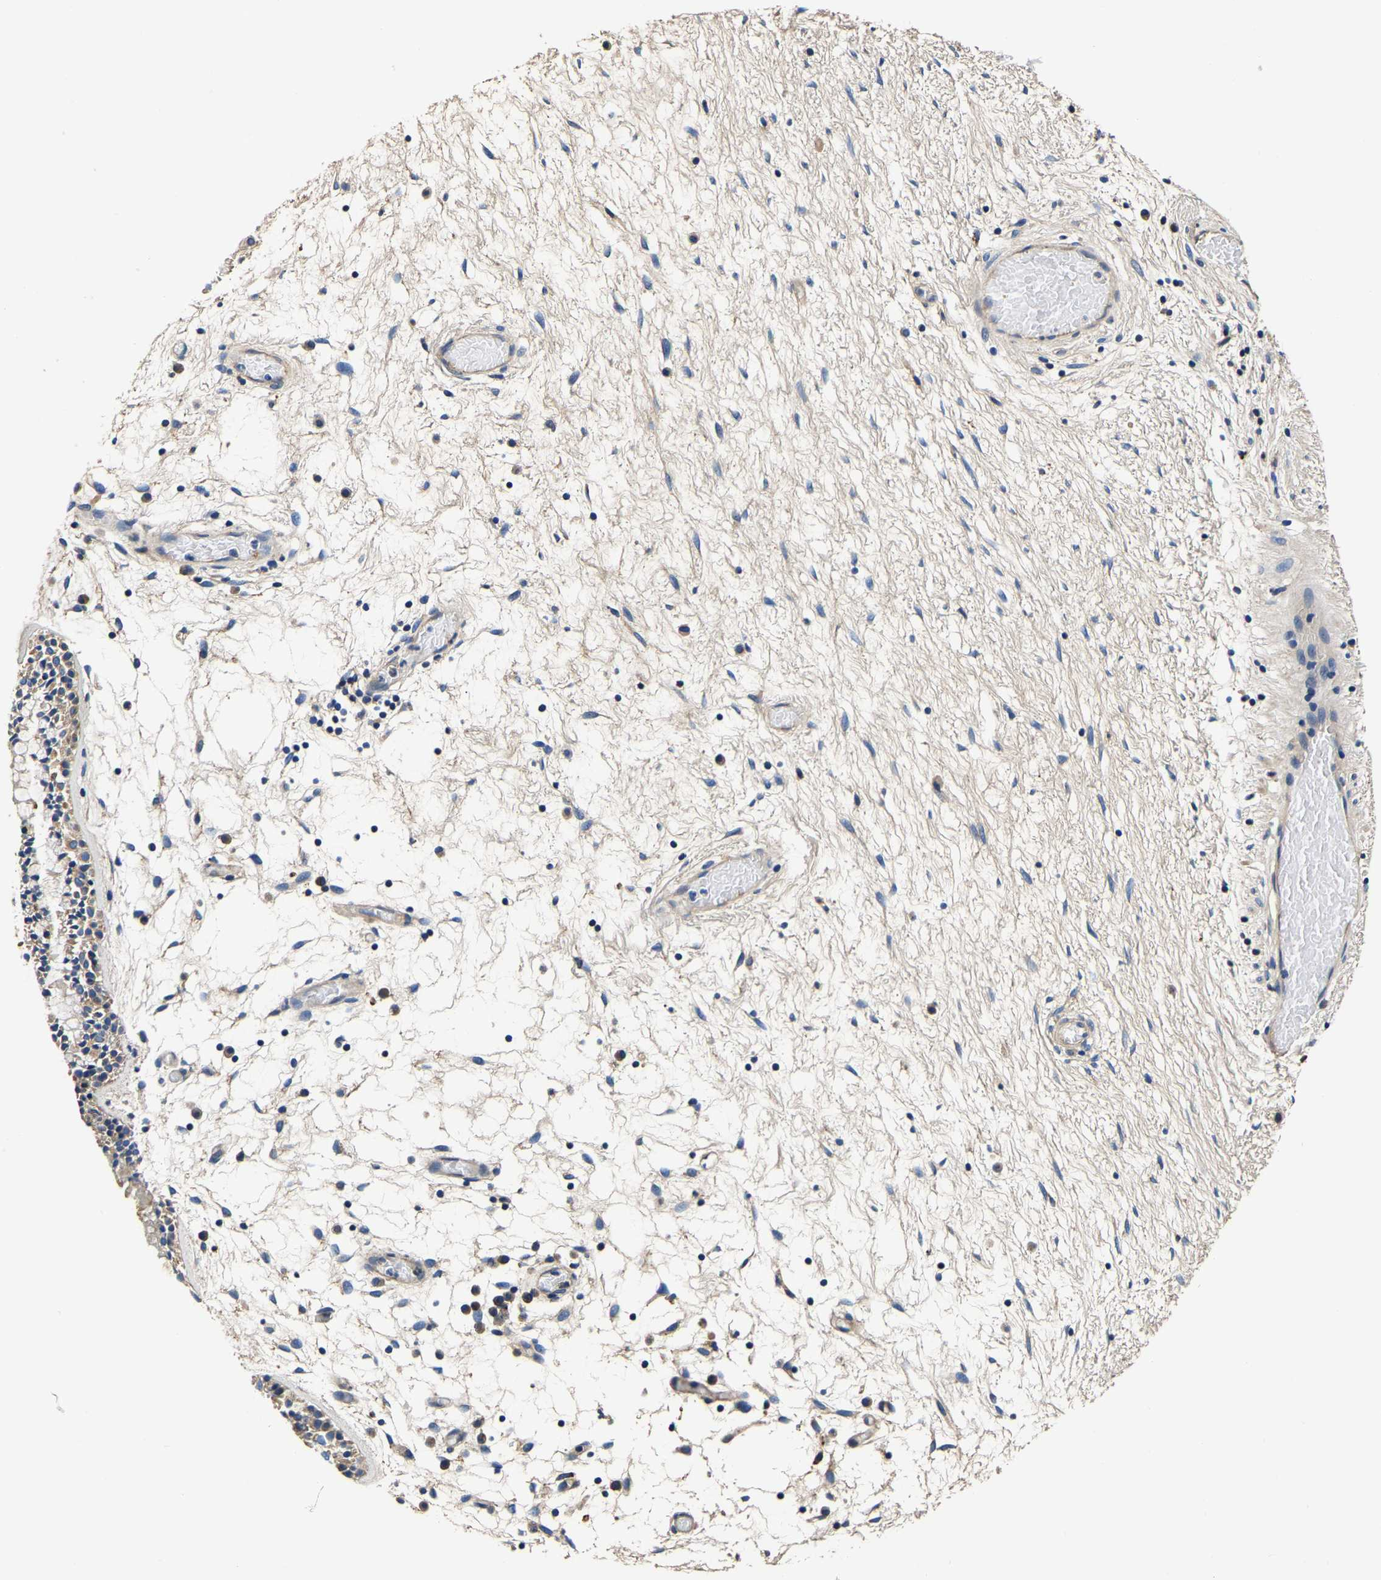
{"staining": {"intensity": "moderate", "quantity": ">75%", "location": "cytoplasmic/membranous"}, "tissue": "nasopharynx", "cell_type": "Respiratory epithelial cells", "image_type": "normal", "snomed": [{"axis": "morphology", "description": "Normal tissue, NOS"}, {"axis": "morphology", "description": "Inflammation, NOS"}, {"axis": "topography", "description": "Nasopharynx"}], "caption": "The image exhibits a brown stain indicating the presence of a protein in the cytoplasmic/membranous of respiratory epithelial cells in nasopharynx.", "gene": "SH3GLB1", "patient": {"sex": "male", "age": 48}}